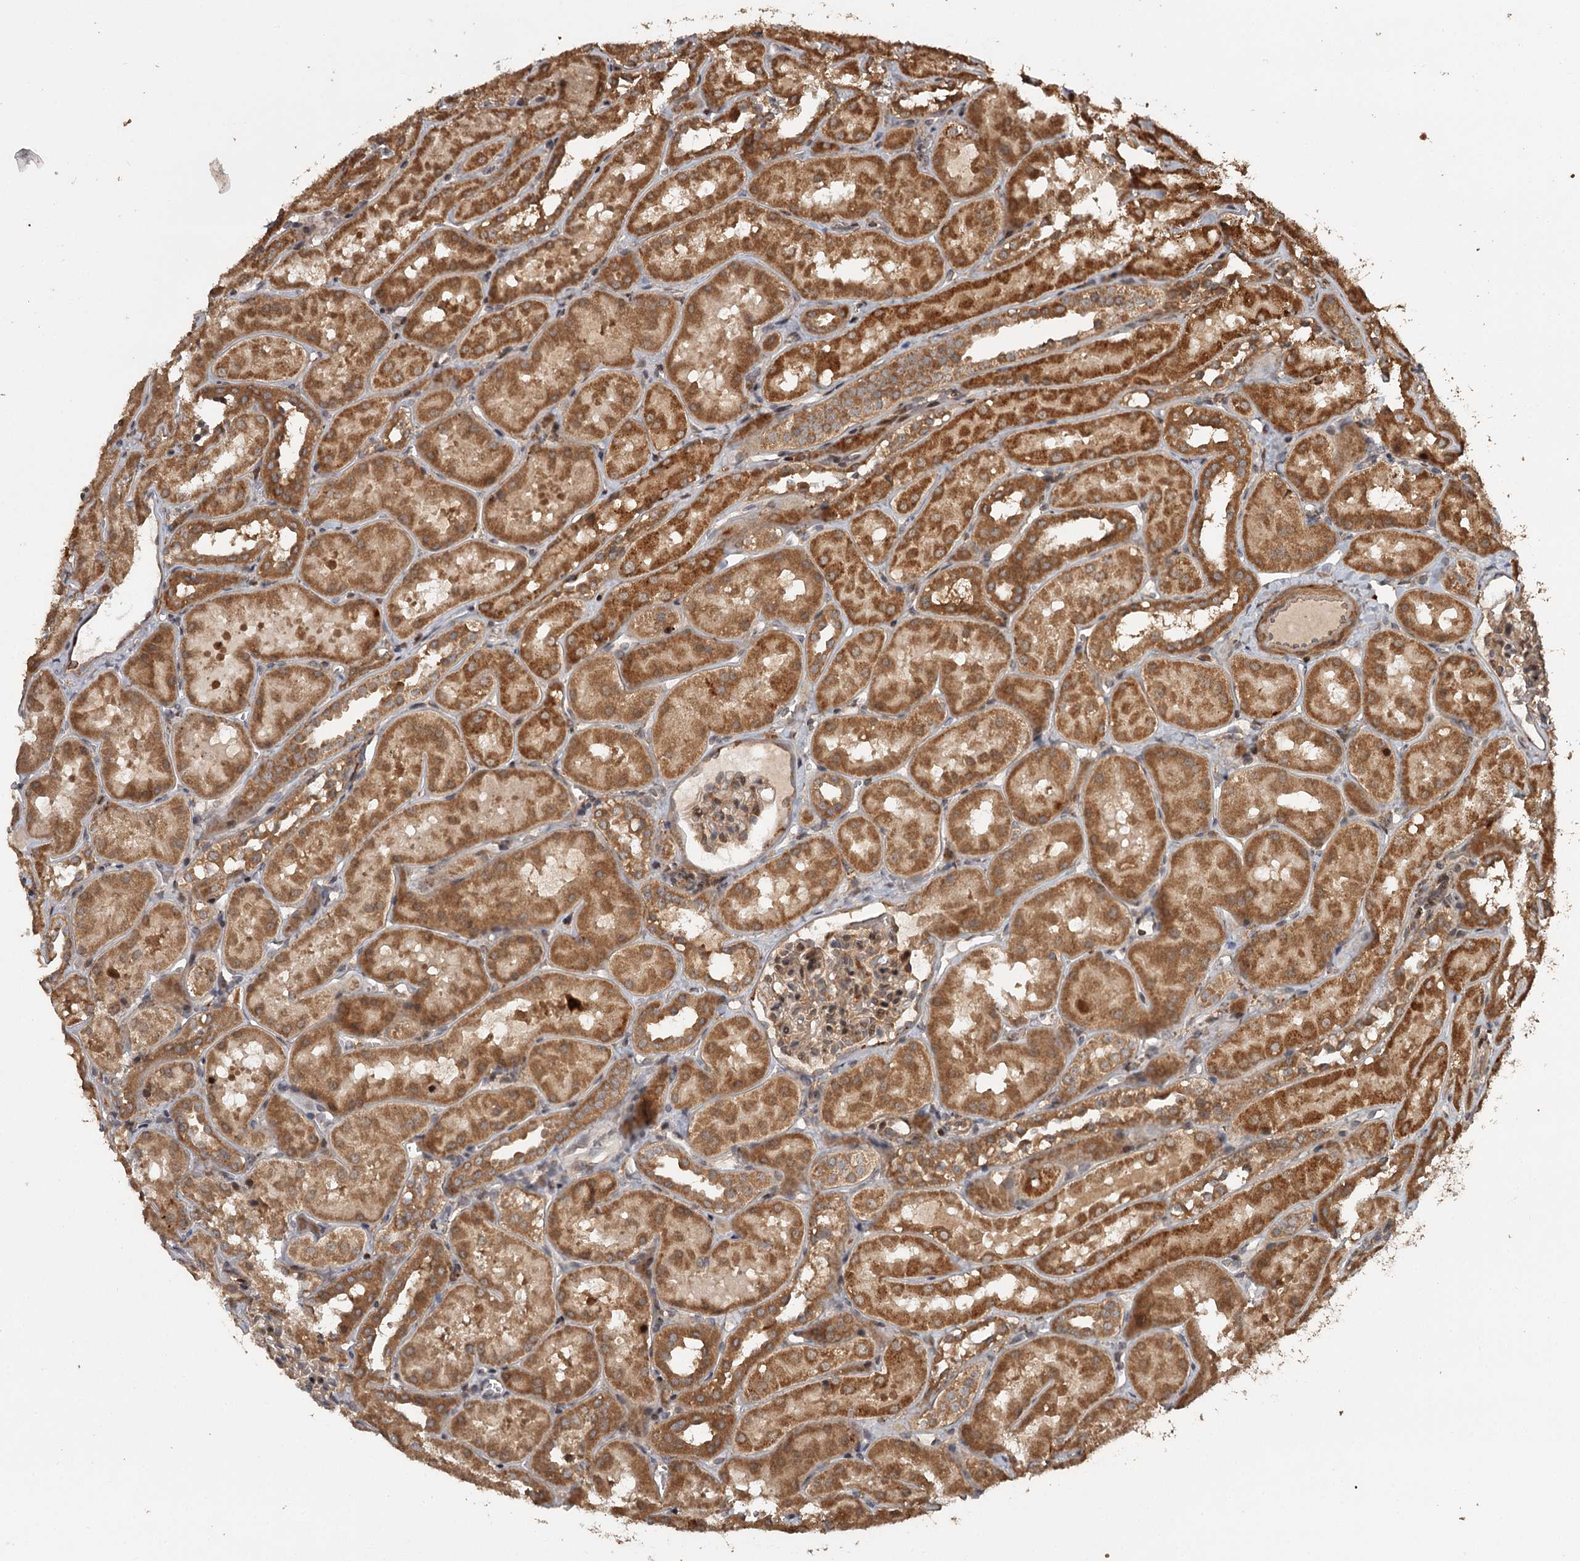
{"staining": {"intensity": "weak", "quantity": ">75%", "location": "cytoplasmic/membranous"}, "tissue": "kidney", "cell_type": "Cells in glomeruli", "image_type": "normal", "snomed": [{"axis": "morphology", "description": "Normal tissue, NOS"}, {"axis": "topography", "description": "Kidney"}, {"axis": "topography", "description": "Urinary bladder"}], "caption": "Kidney stained with DAB immunohistochemistry (IHC) reveals low levels of weak cytoplasmic/membranous staining in about >75% of cells in glomeruli. The staining was performed using DAB, with brown indicating positive protein expression. Nuclei are stained blue with hematoxylin.", "gene": "FAXC", "patient": {"sex": "male", "age": 16}}